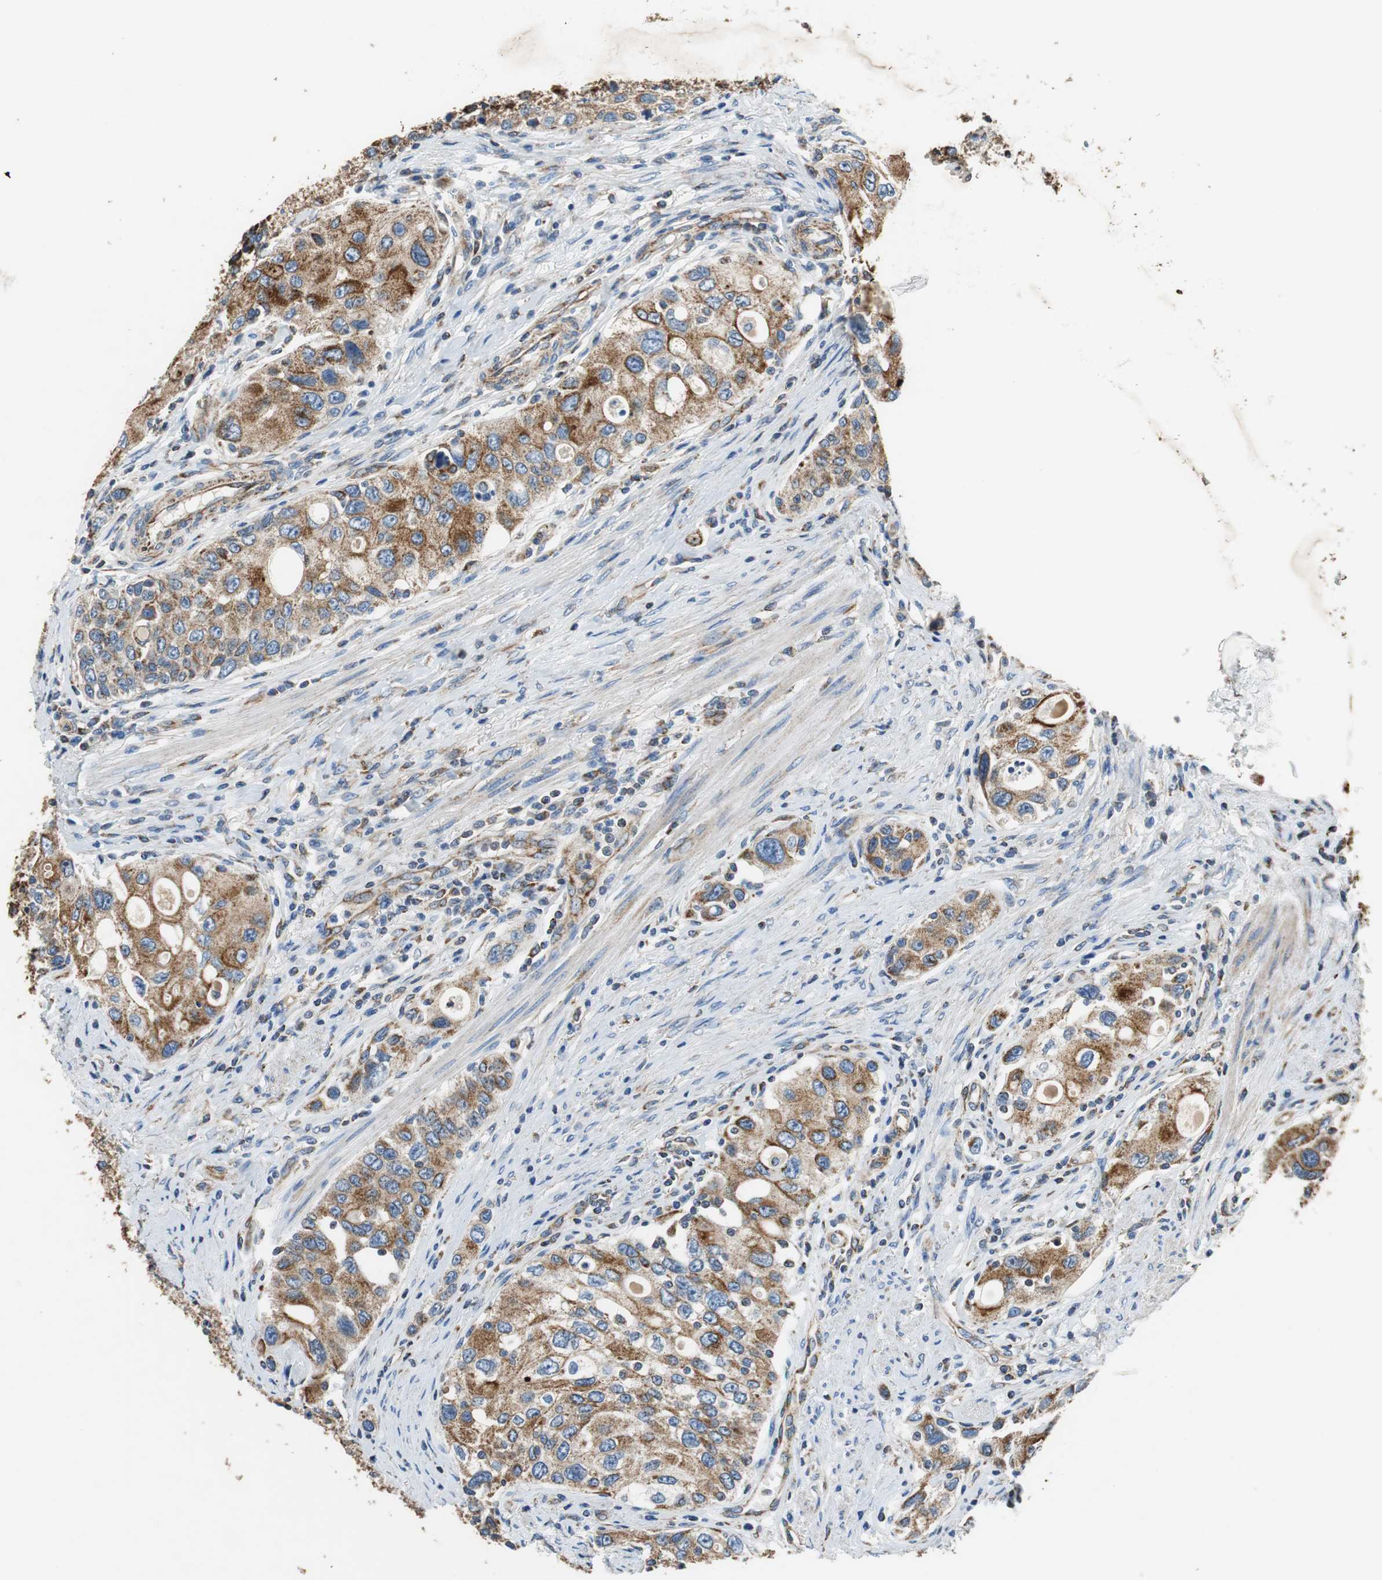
{"staining": {"intensity": "strong", "quantity": ">75%", "location": "cytoplasmic/membranous"}, "tissue": "urothelial cancer", "cell_type": "Tumor cells", "image_type": "cancer", "snomed": [{"axis": "morphology", "description": "Urothelial carcinoma, High grade"}, {"axis": "topography", "description": "Urinary bladder"}], "caption": "Human urothelial cancer stained for a protein (brown) displays strong cytoplasmic/membranous positive expression in about >75% of tumor cells.", "gene": "GSTK1", "patient": {"sex": "female", "age": 56}}